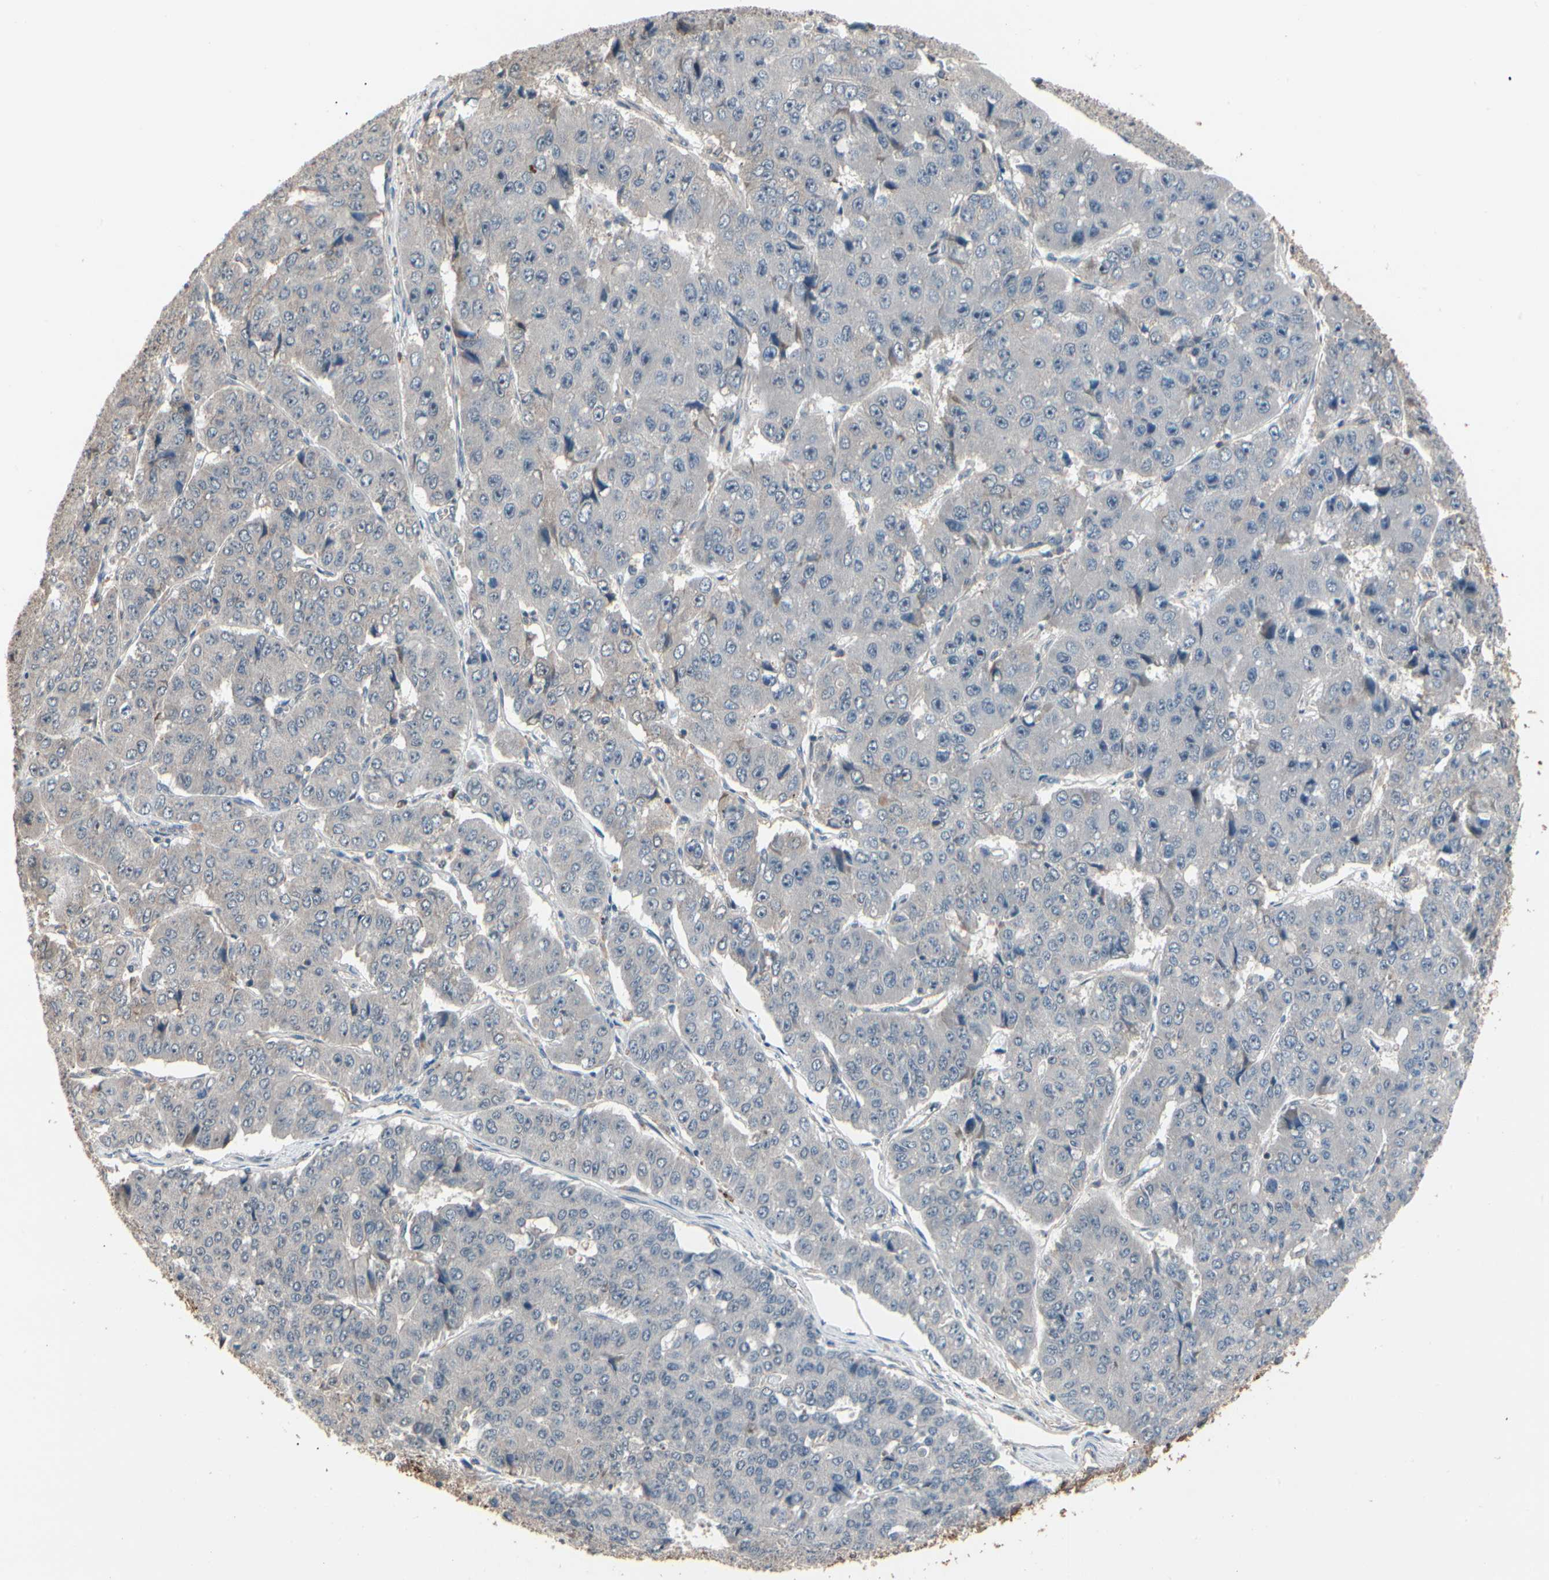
{"staining": {"intensity": "weak", "quantity": "<25%", "location": "cytoplasmic/membranous"}, "tissue": "pancreatic cancer", "cell_type": "Tumor cells", "image_type": "cancer", "snomed": [{"axis": "morphology", "description": "Adenocarcinoma, NOS"}, {"axis": "topography", "description": "Pancreas"}], "caption": "This histopathology image is of pancreatic cancer stained with immunohistochemistry (IHC) to label a protein in brown with the nuclei are counter-stained blue. There is no expression in tumor cells.", "gene": "MAPK13", "patient": {"sex": "male", "age": 50}}